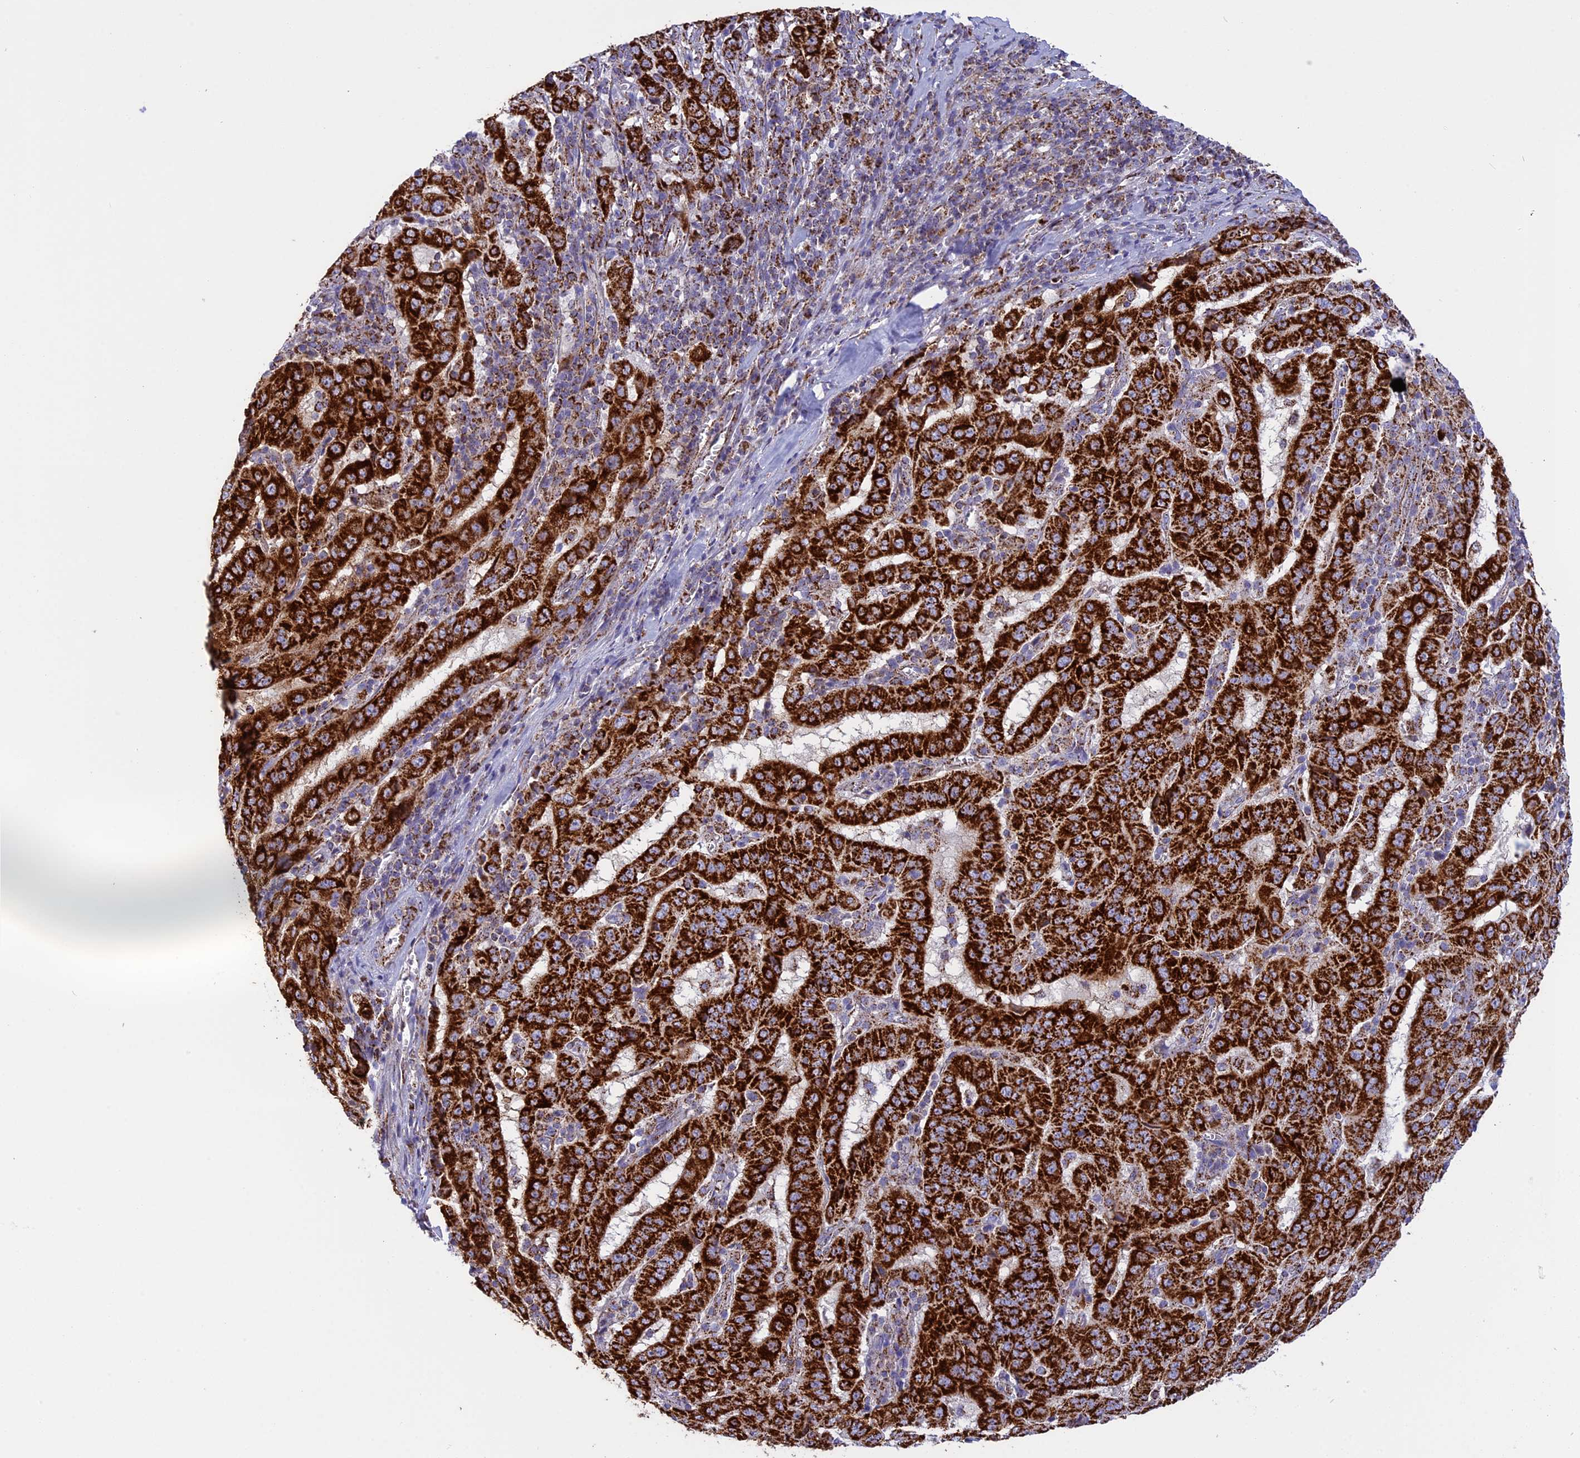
{"staining": {"intensity": "strong", "quantity": ">75%", "location": "cytoplasmic/membranous"}, "tissue": "pancreatic cancer", "cell_type": "Tumor cells", "image_type": "cancer", "snomed": [{"axis": "morphology", "description": "Adenocarcinoma, NOS"}, {"axis": "topography", "description": "Pancreas"}], "caption": "An image of human adenocarcinoma (pancreatic) stained for a protein reveals strong cytoplasmic/membranous brown staining in tumor cells. Nuclei are stained in blue.", "gene": "ISOC2", "patient": {"sex": "male", "age": 63}}